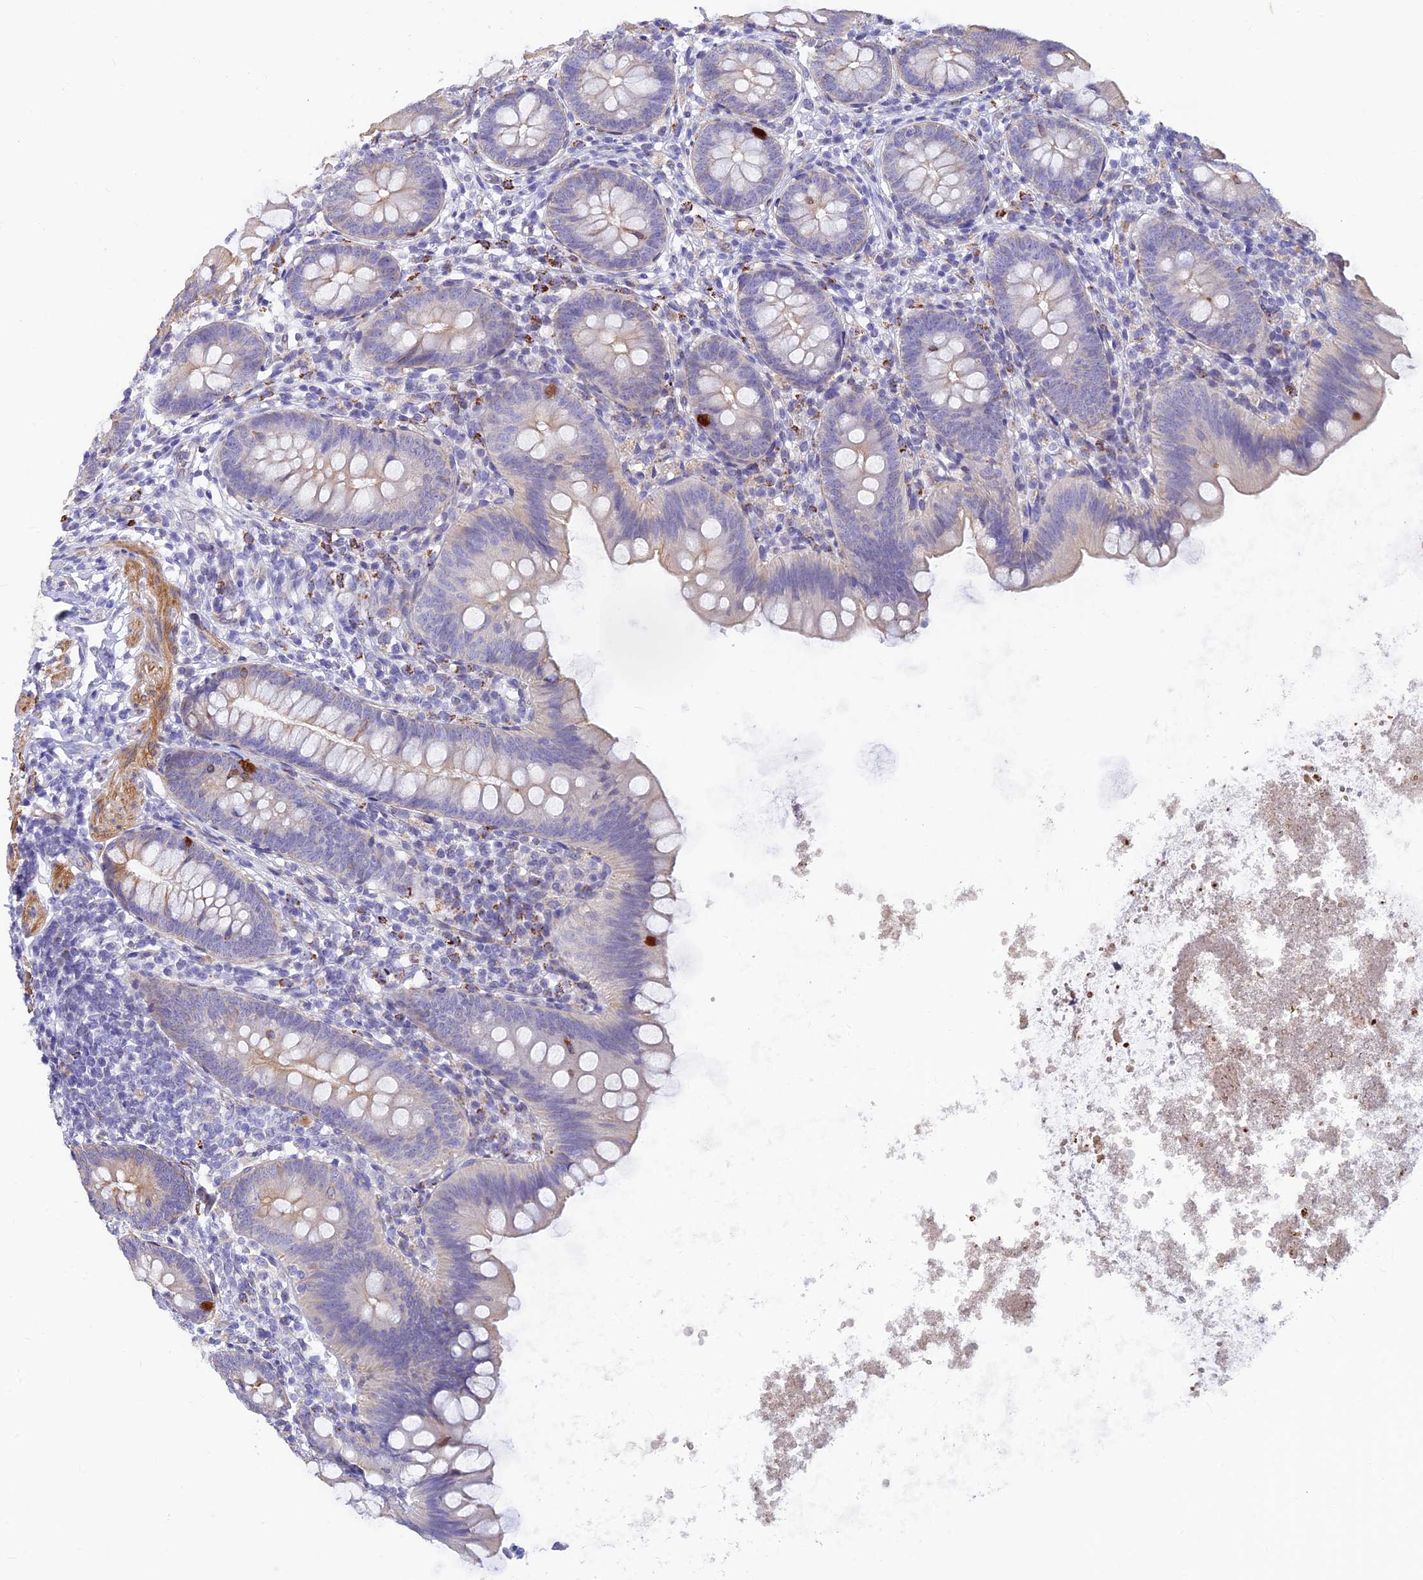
{"staining": {"intensity": "moderate", "quantity": "<25%", "location": "cytoplasmic/membranous"}, "tissue": "appendix", "cell_type": "Glandular cells", "image_type": "normal", "snomed": [{"axis": "morphology", "description": "Normal tissue, NOS"}, {"axis": "topography", "description": "Appendix"}], "caption": "Human appendix stained with a brown dye shows moderate cytoplasmic/membranous positive staining in about <25% of glandular cells.", "gene": "ALDH1L2", "patient": {"sex": "female", "age": 62}}